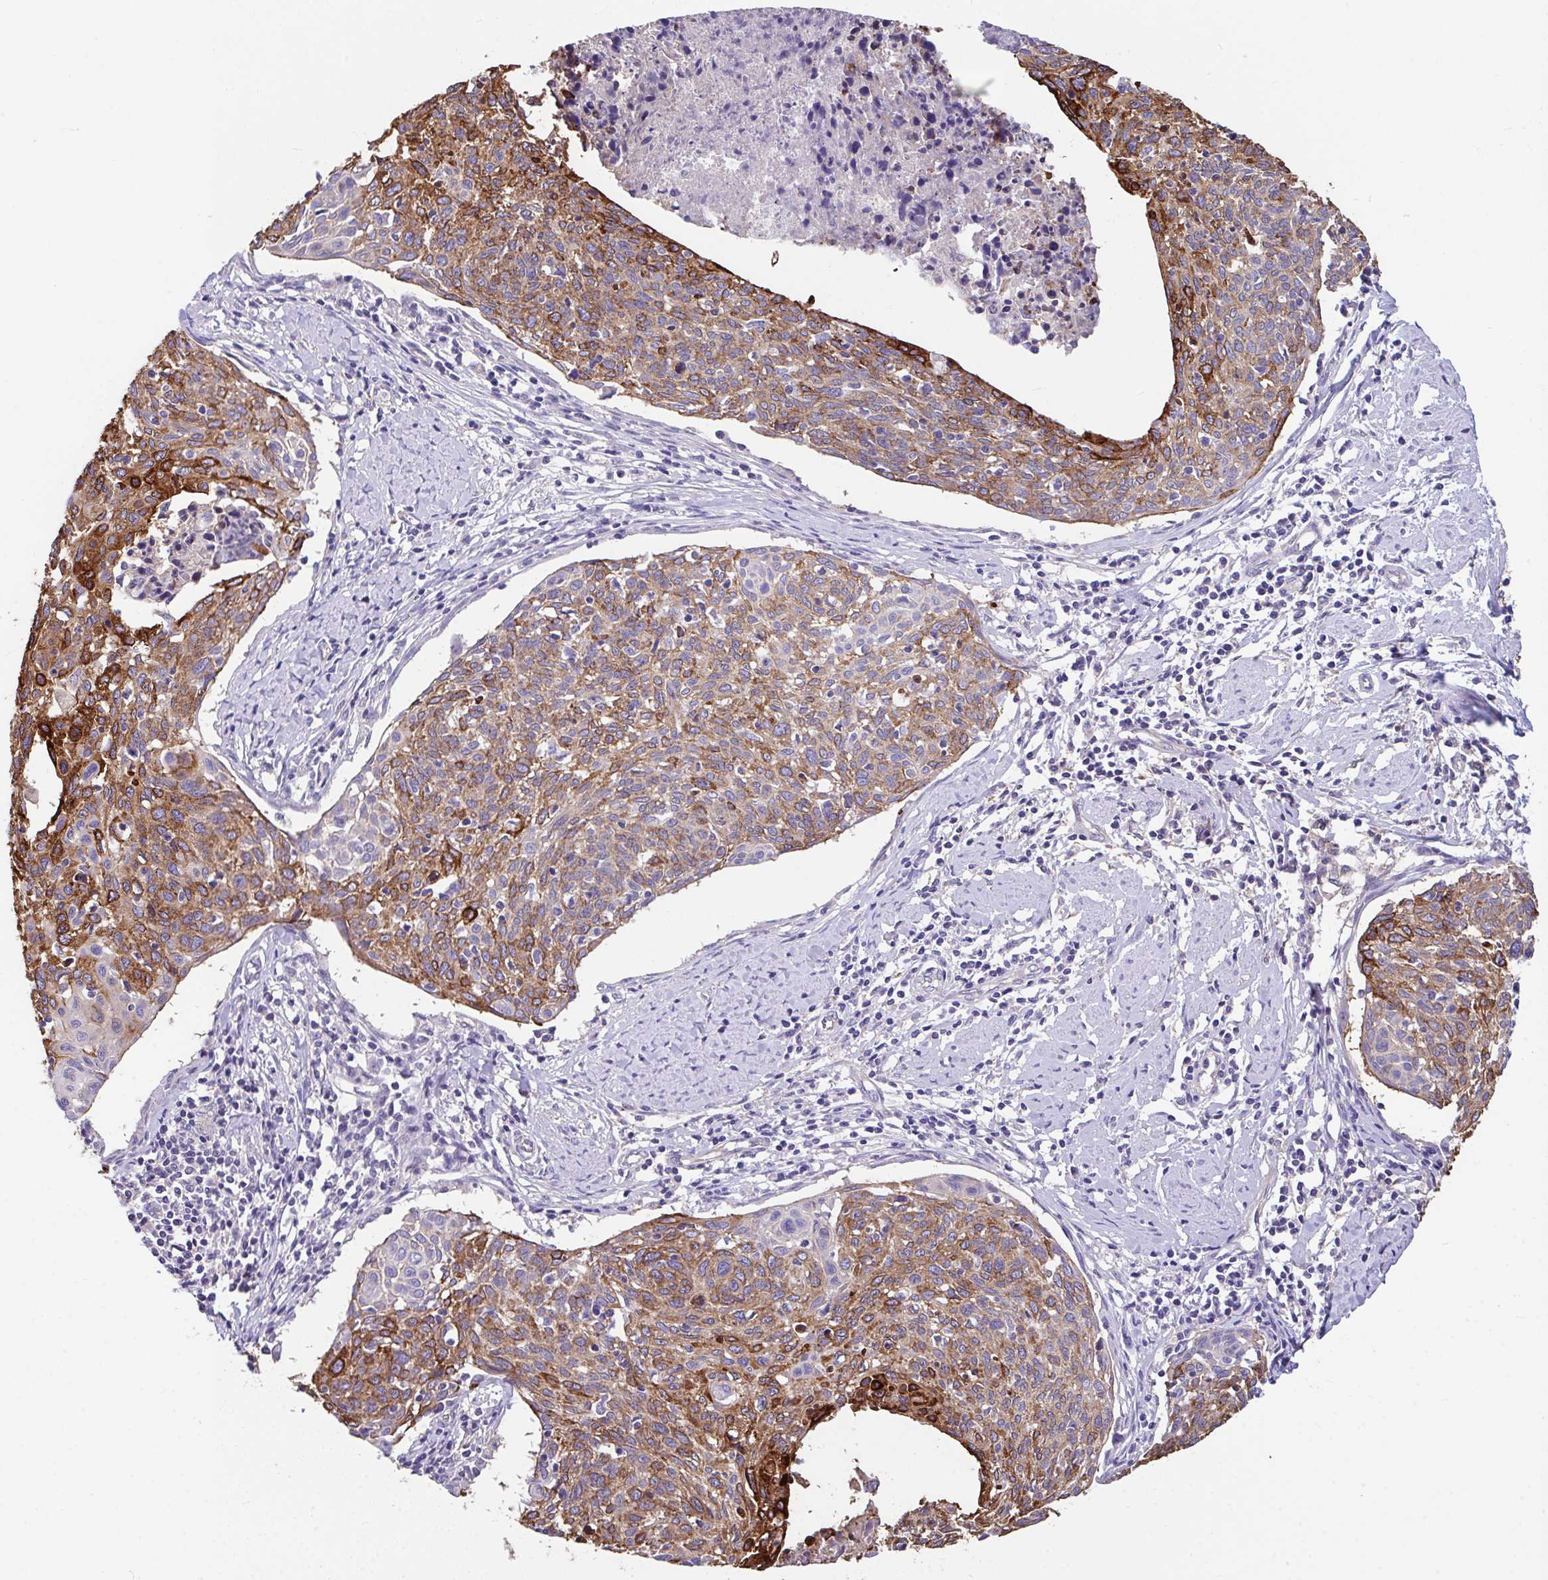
{"staining": {"intensity": "moderate", "quantity": ">75%", "location": "cytoplasmic/membranous"}, "tissue": "cervical cancer", "cell_type": "Tumor cells", "image_type": "cancer", "snomed": [{"axis": "morphology", "description": "Squamous cell carcinoma, NOS"}, {"axis": "topography", "description": "Cervix"}], "caption": "A histopathology image of cervical cancer (squamous cell carcinoma) stained for a protein shows moderate cytoplasmic/membranous brown staining in tumor cells.", "gene": "ZNF813", "patient": {"sex": "female", "age": 49}}